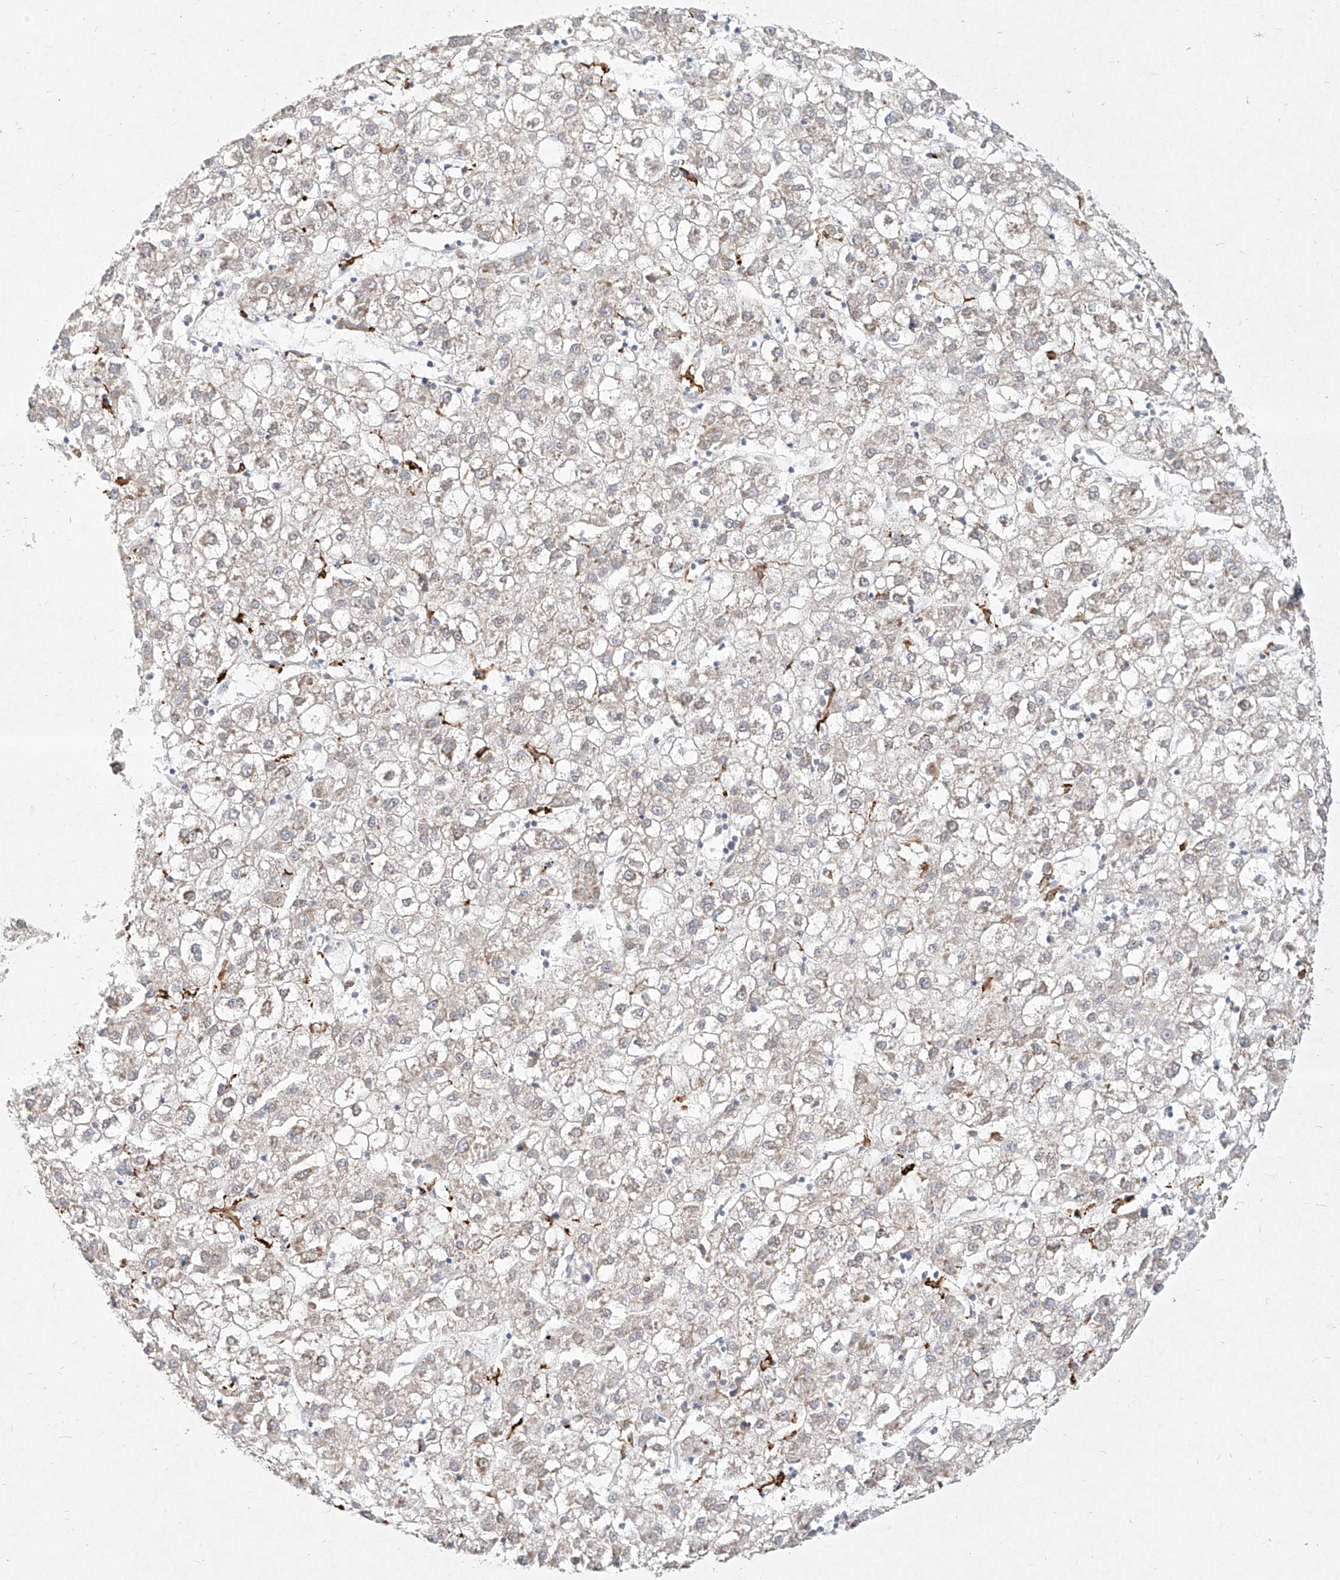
{"staining": {"intensity": "negative", "quantity": "none", "location": "none"}, "tissue": "liver cancer", "cell_type": "Tumor cells", "image_type": "cancer", "snomed": [{"axis": "morphology", "description": "Carcinoma, Hepatocellular, NOS"}, {"axis": "topography", "description": "Liver"}], "caption": "This is a image of immunohistochemistry staining of liver hepatocellular carcinoma, which shows no expression in tumor cells.", "gene": "CD209", "patient": {"sex": "male", "age": 72}}